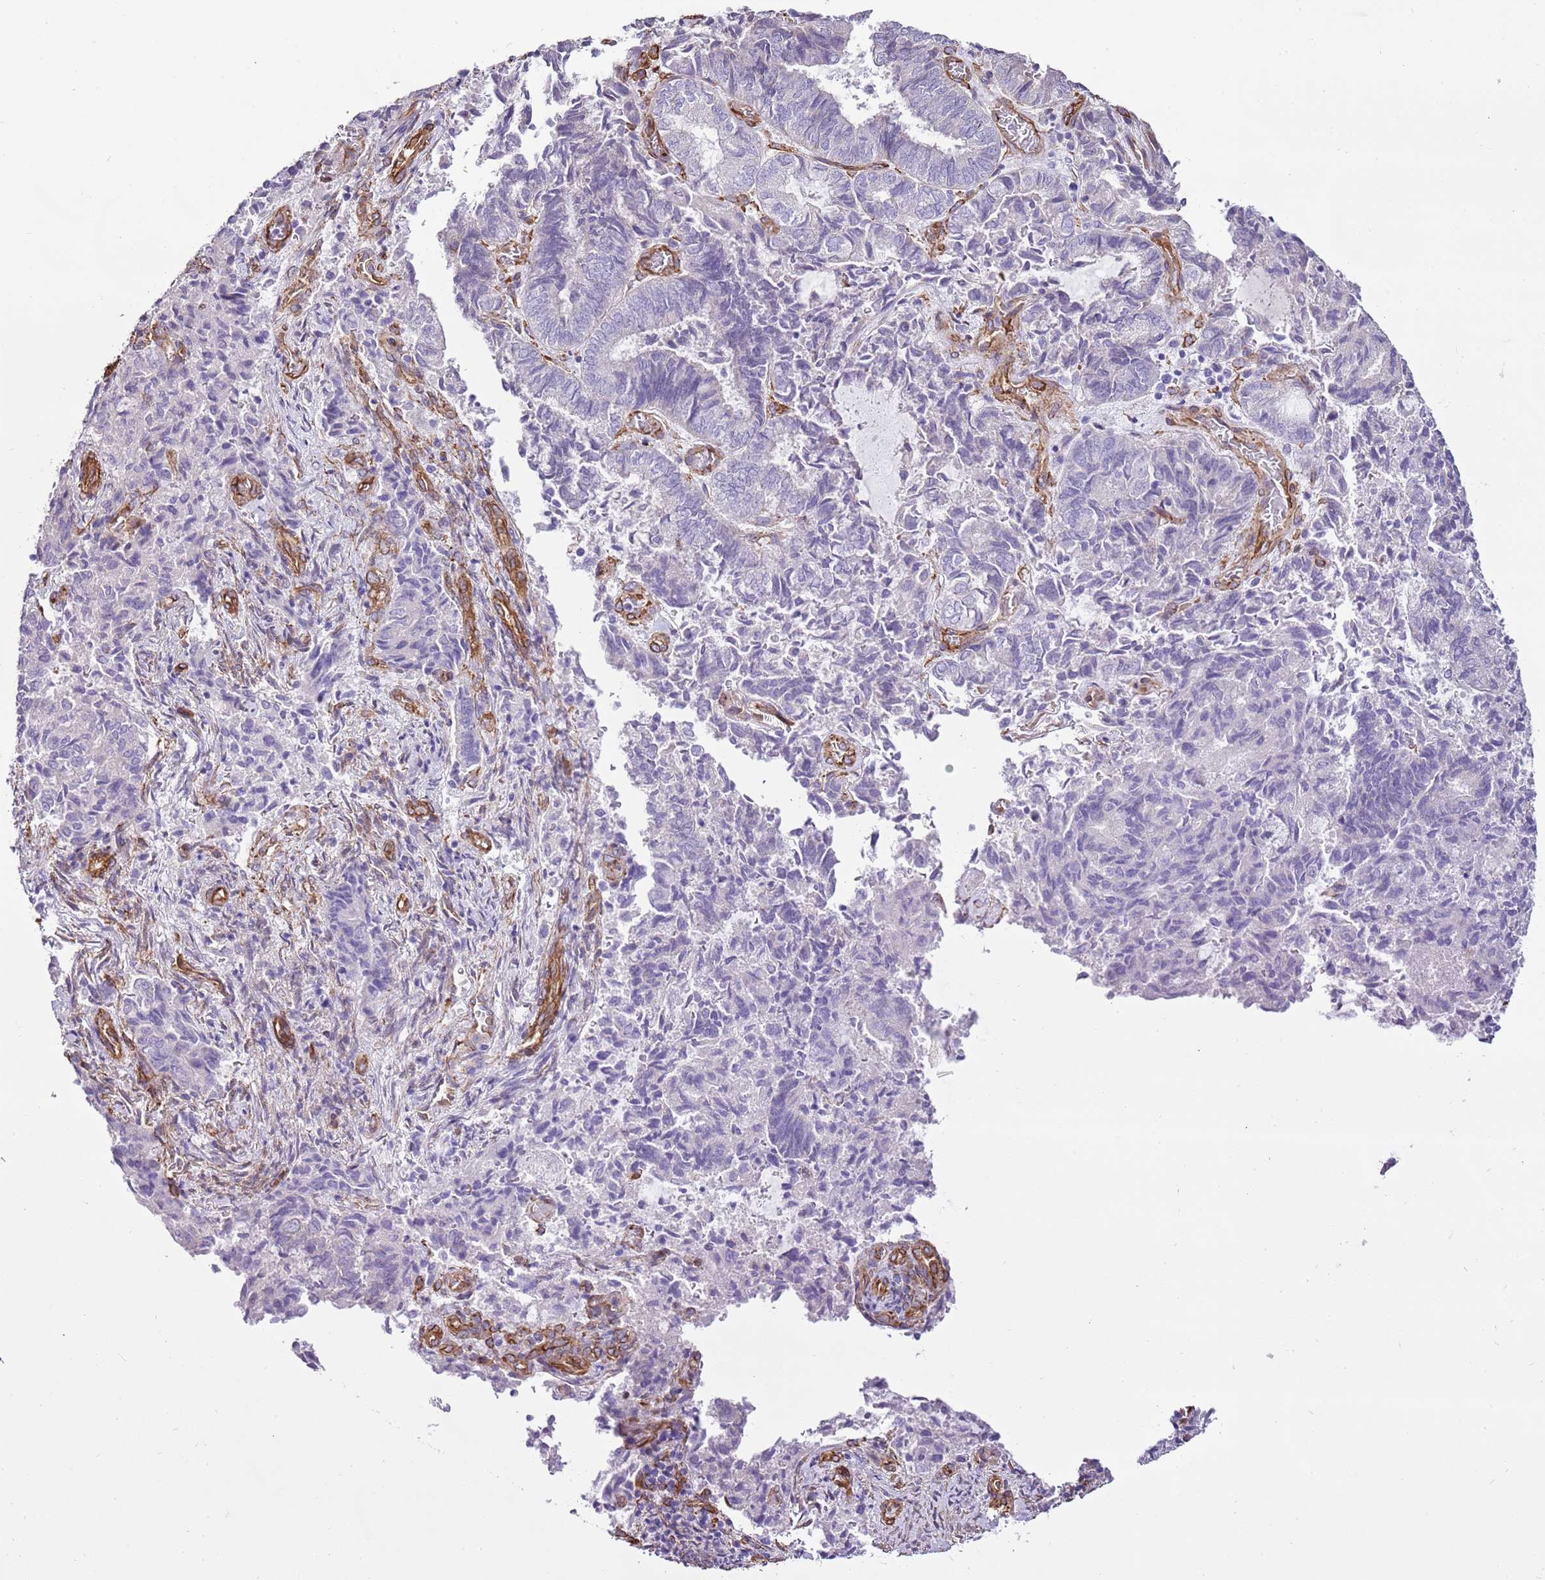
{"staining": {"intensity": "negative", "quantity": "none", "location": "none"}, "tissue": "endometrial cancer", "cell_type": "Tumor cells", "image_type": "cancer", "snomed": [{"axis": "morphology", "description": "Adenocarcinoma, NOS"}, {"axis": "topography", "description": "Endometrium"}], "caption": "Human endometrial cancer (adenocarcinoma) stained for a protein using IHC exhibits no staining in tumor cells.", "gene": "CTDSPL", "patient": {"sex": "female", "age": 80}}